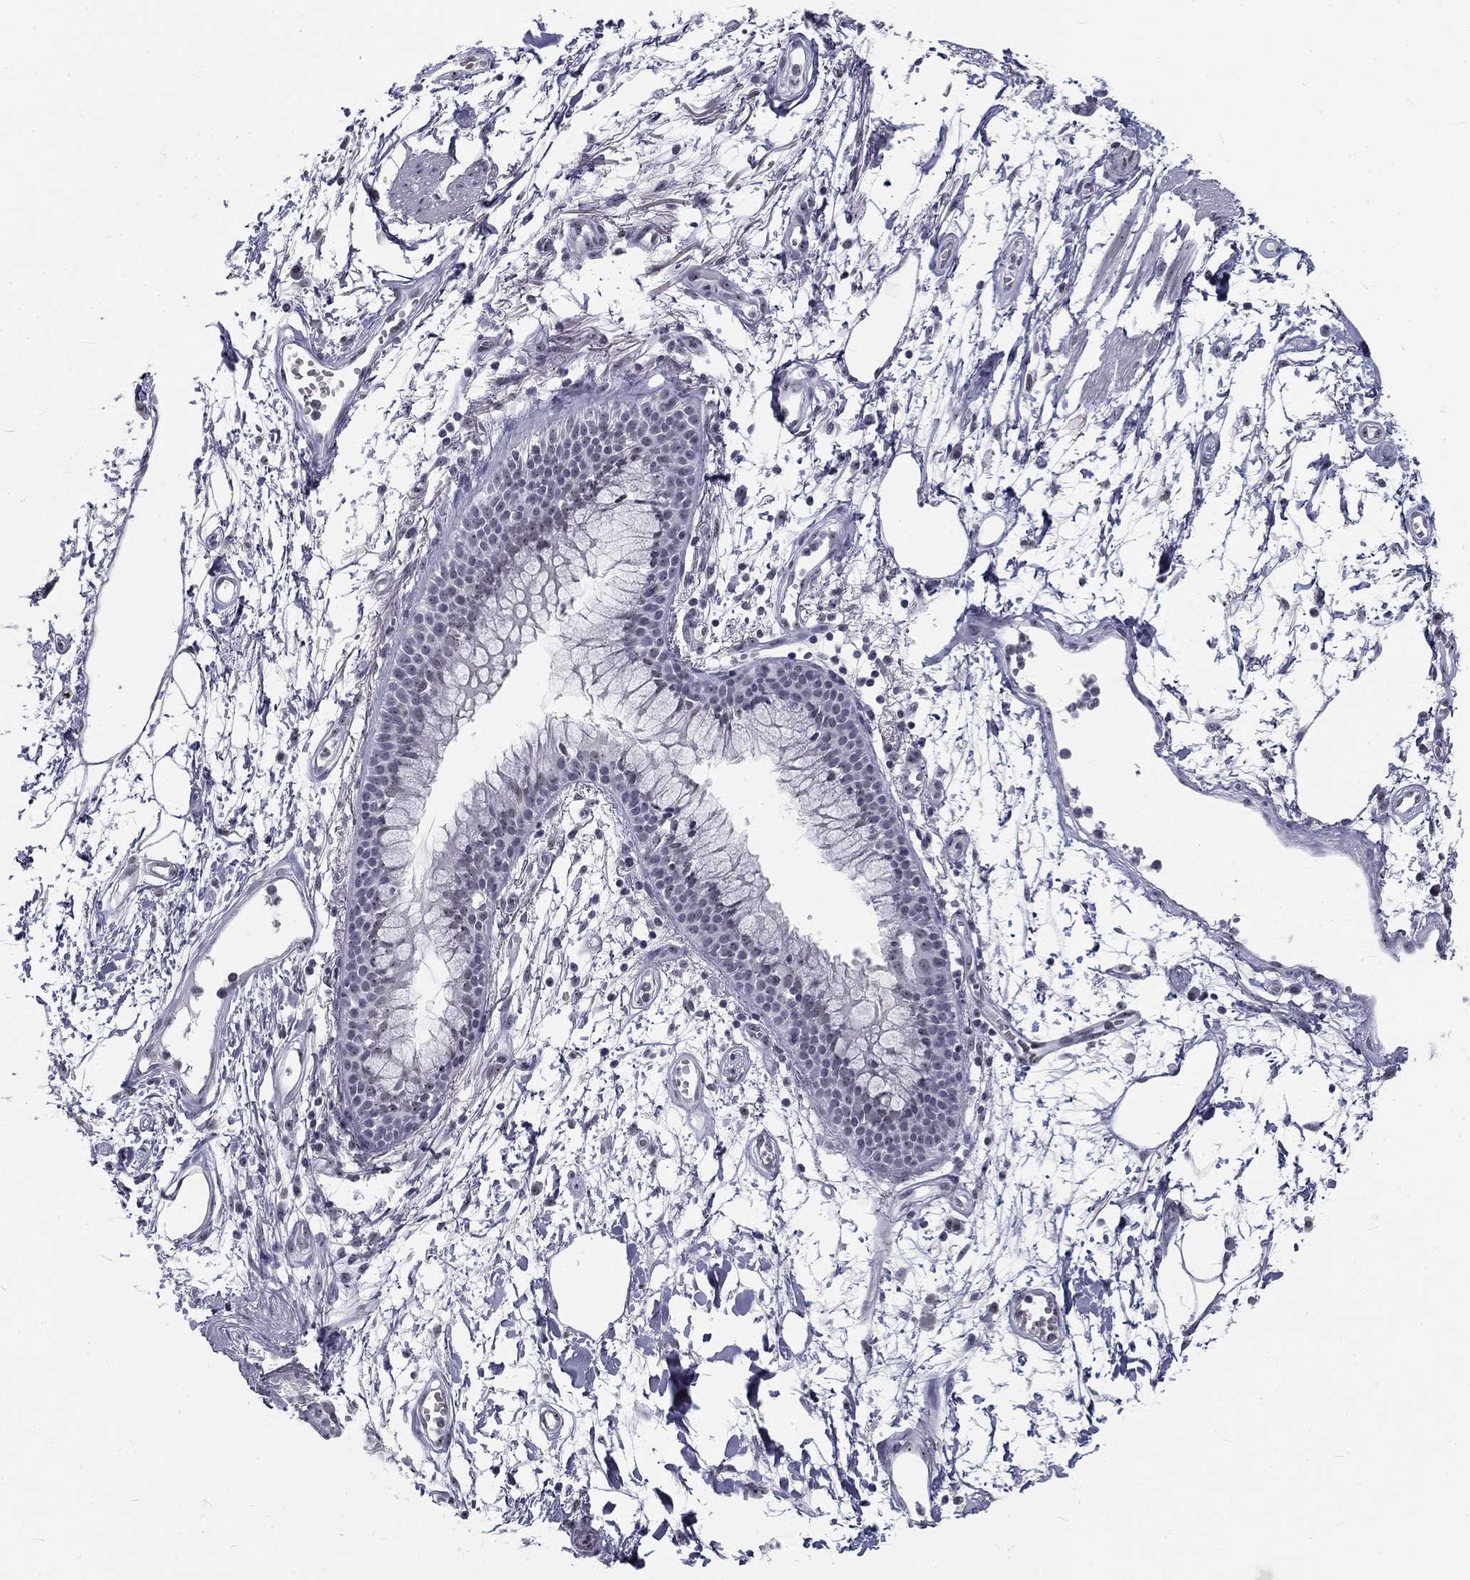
{"staining": {"intensity": "negative", "quantity": "none", "location": "none"}, "tissue": "soft tissue", "cell_type": "Fibroblasts", "image_type": "normal", "snomed": [{"axis": "morphology", "description": "Normal tissue, NOS"}, {"axis": "morphology", "description": "Squamous cell carcinoma, NOS"}, {"axis": "topography", "description": "Cartilage tissue"}, {"axis": "topography", "description": "Lung"}], "caption": "Immunohistochemical staining of benign soft tissue shows no significant expression in fibroblasts. Nuclei are stained in blue.", "gene": "SNORC", "patient": {"sex": "male", "age": 66}}